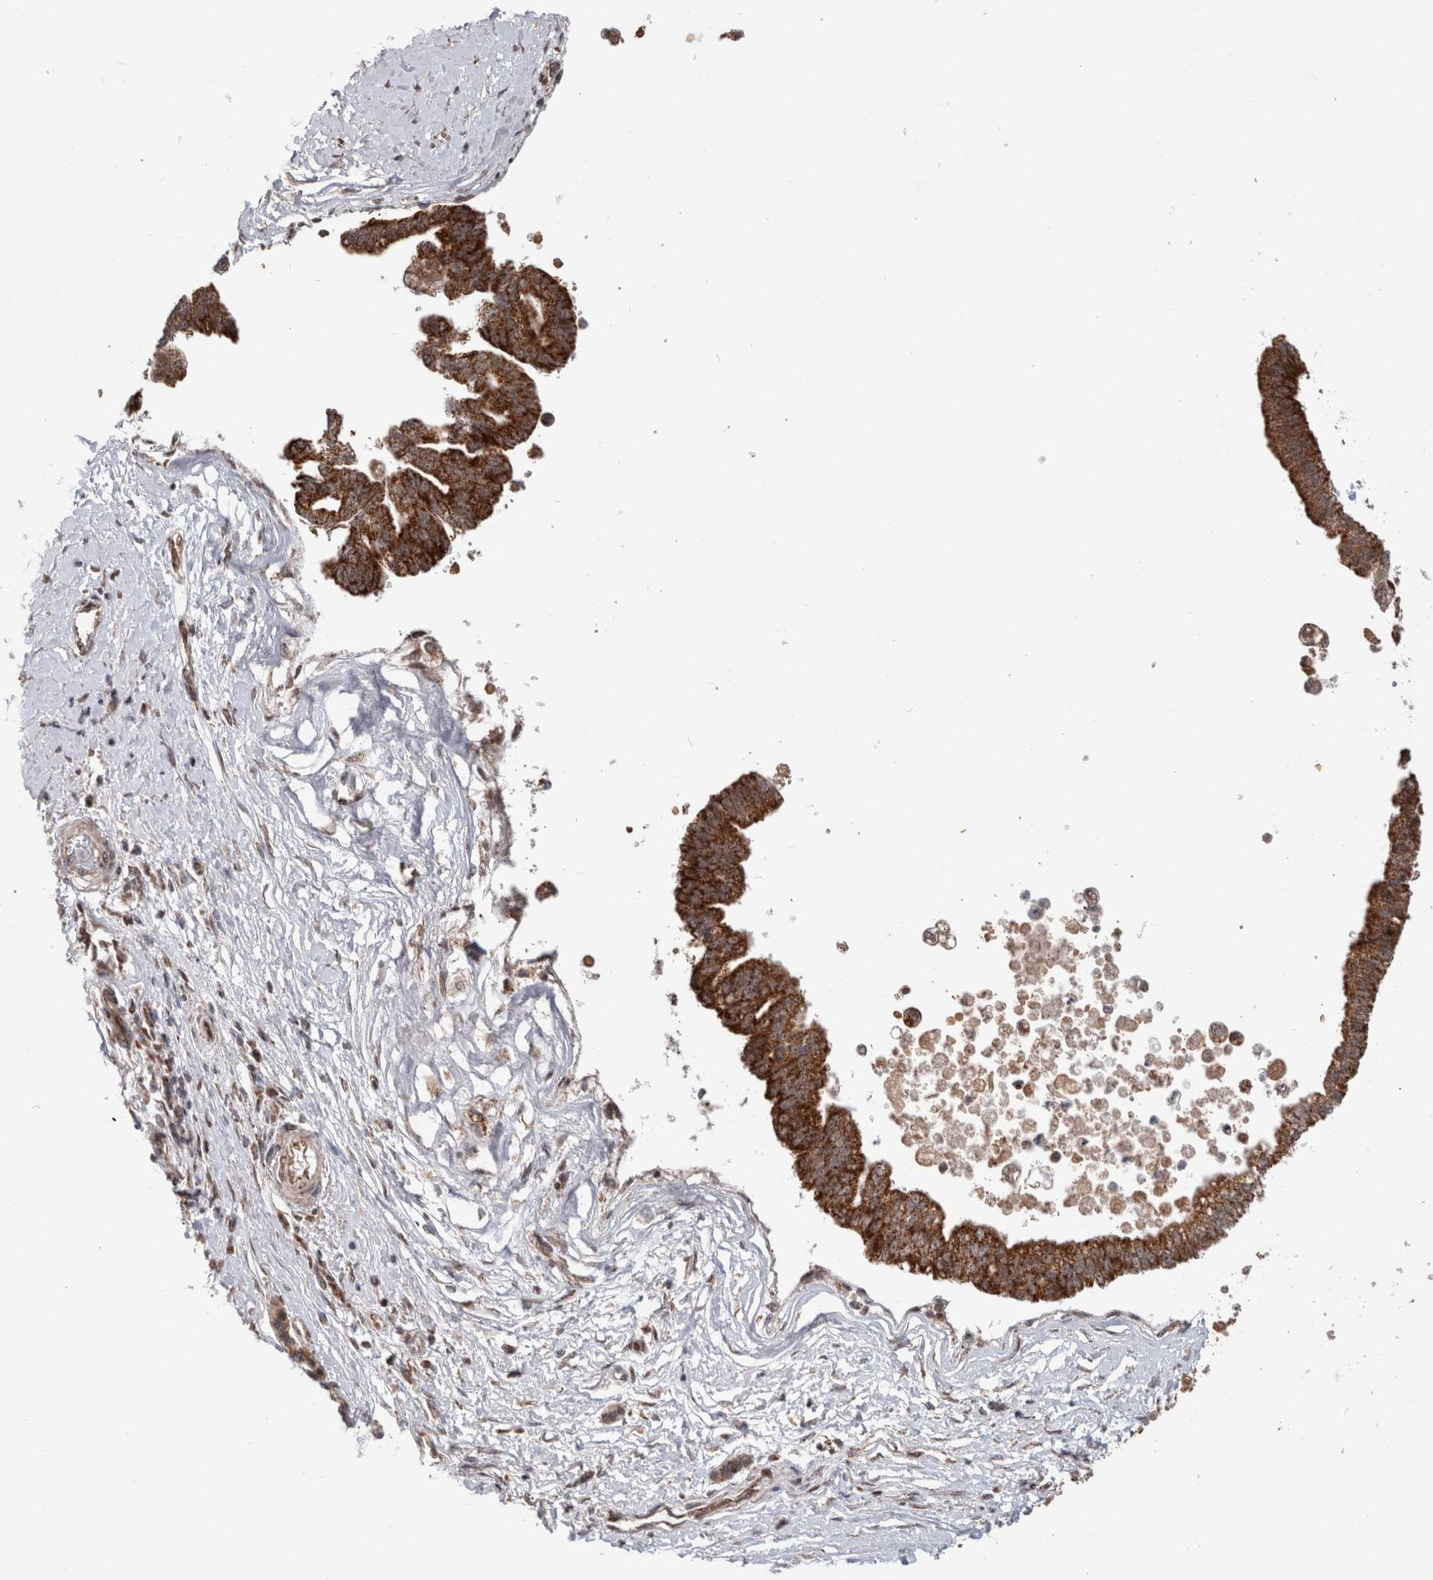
{"staining": {"intensity": "strong", "quantity": "25%-75%", "location": "cytoplasmic/membranous"}, "tissue": "pancreatic cancer", "cell_type": "Tumor cells", "image_type": "cancer", "snomed": [{"axis": "morphology", "description": "Adenocarcinoma, NOS"}, {"axis": "topography", "description": "Pancreas"}], "caption": "Immunohistochemical staining of pancreatic adenocarcinoma demonstrates high levels of strong cytoplasmic/membranous positivity in about 25%-75% of tumor cells.", "gene": "MRPL37", "patient": {"sex": "male", "age": 72}}